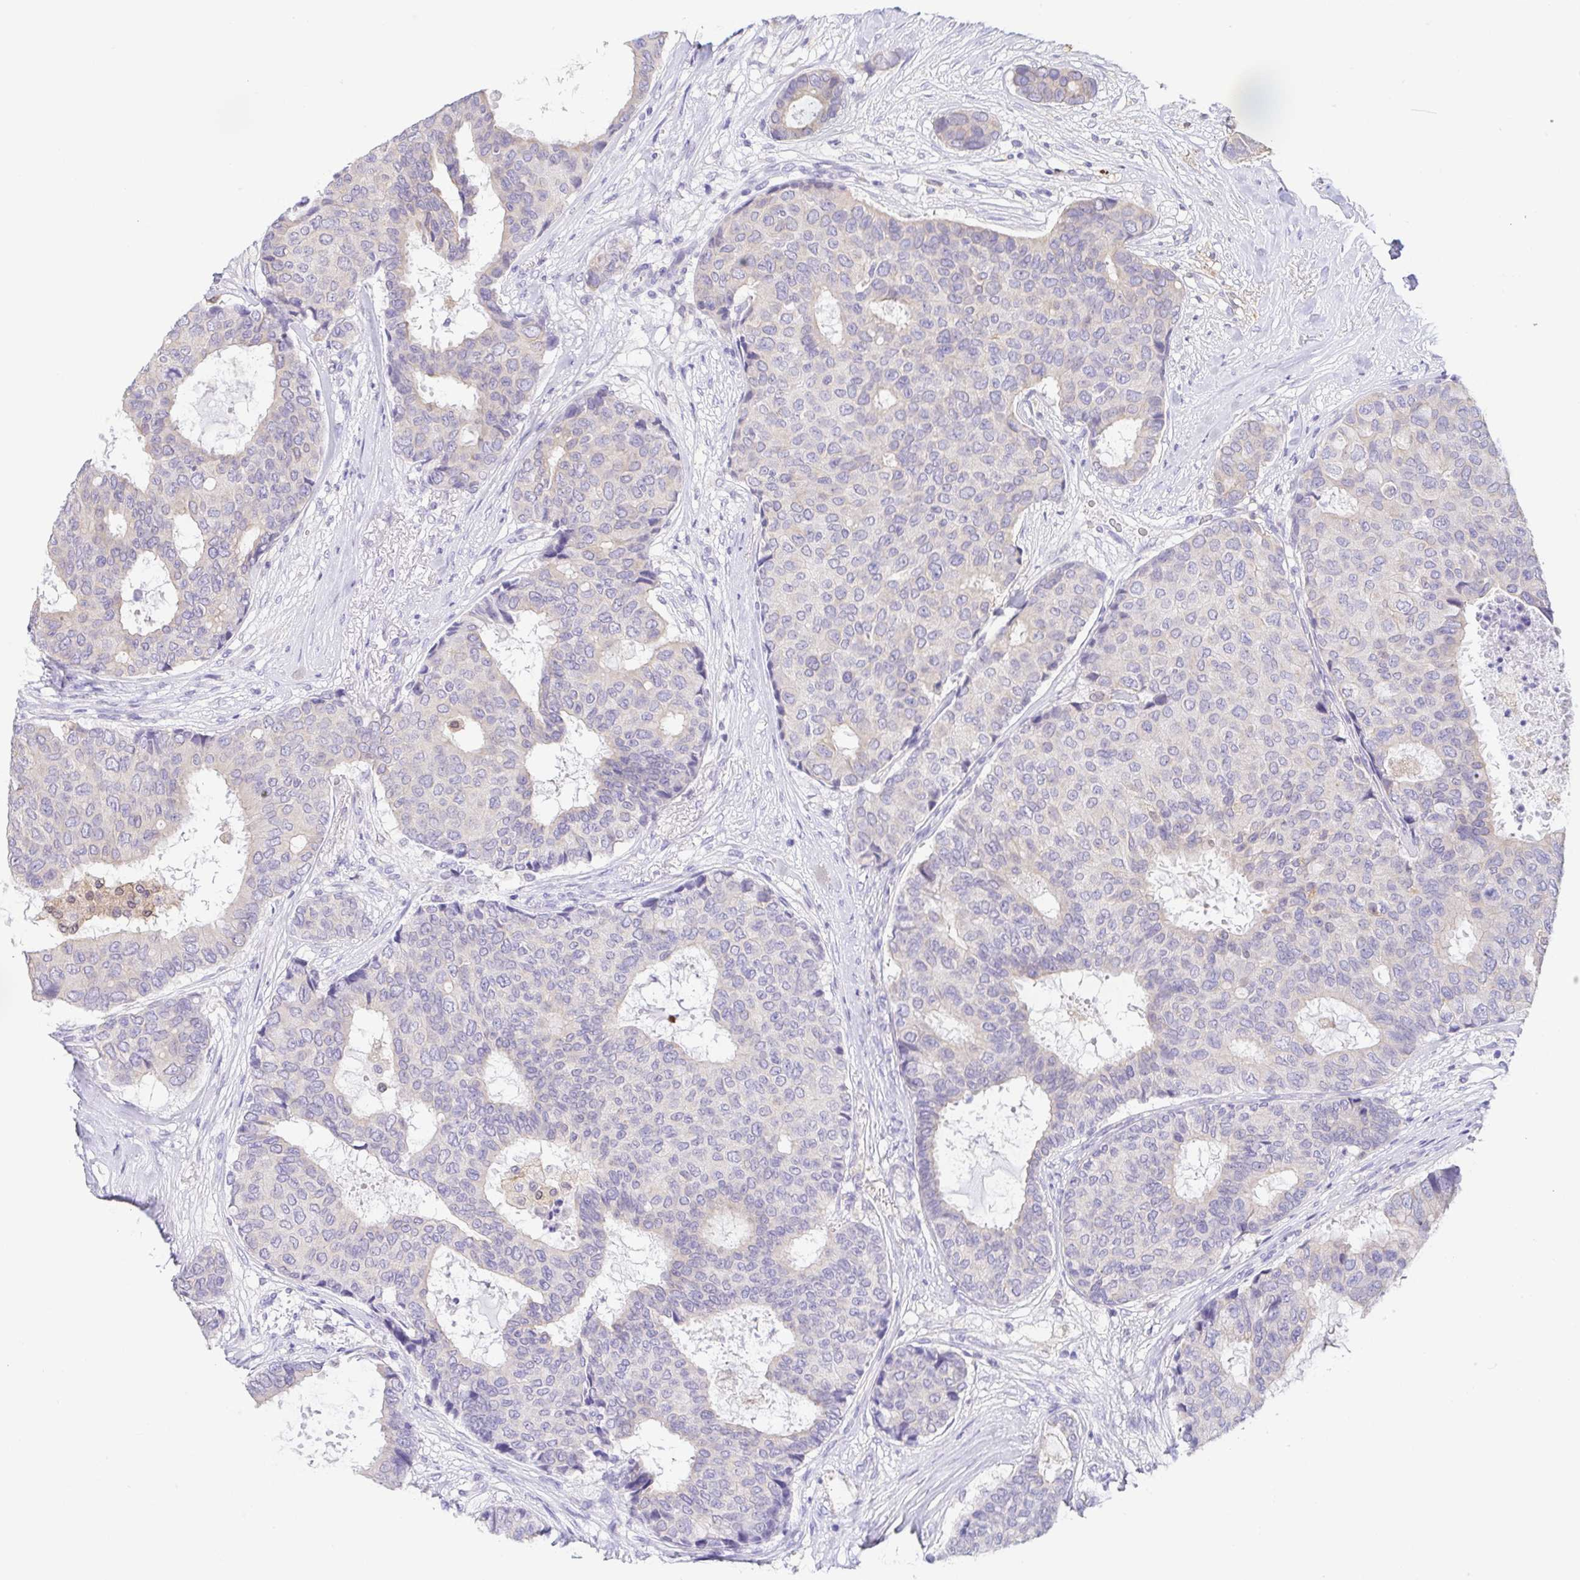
{"staining": {"intensity": "negative", "quantity": "none", "location": "none"}, "tissue": "breast cancer", "cell_type": "Tumor cells", "image_type": "cancer", "snomed": [{"axis": "morphology", "description": "Duct carcinoma"}, {"axis": "topography", "description": "Breast"}], "caption": "Immunohistochemistry of human breast cancer (infiltrating ductal carcinoma) reveals no positivity in tumor cells.", "gene": "FABP3", "patient": {"sex": "female", "age": 75}}